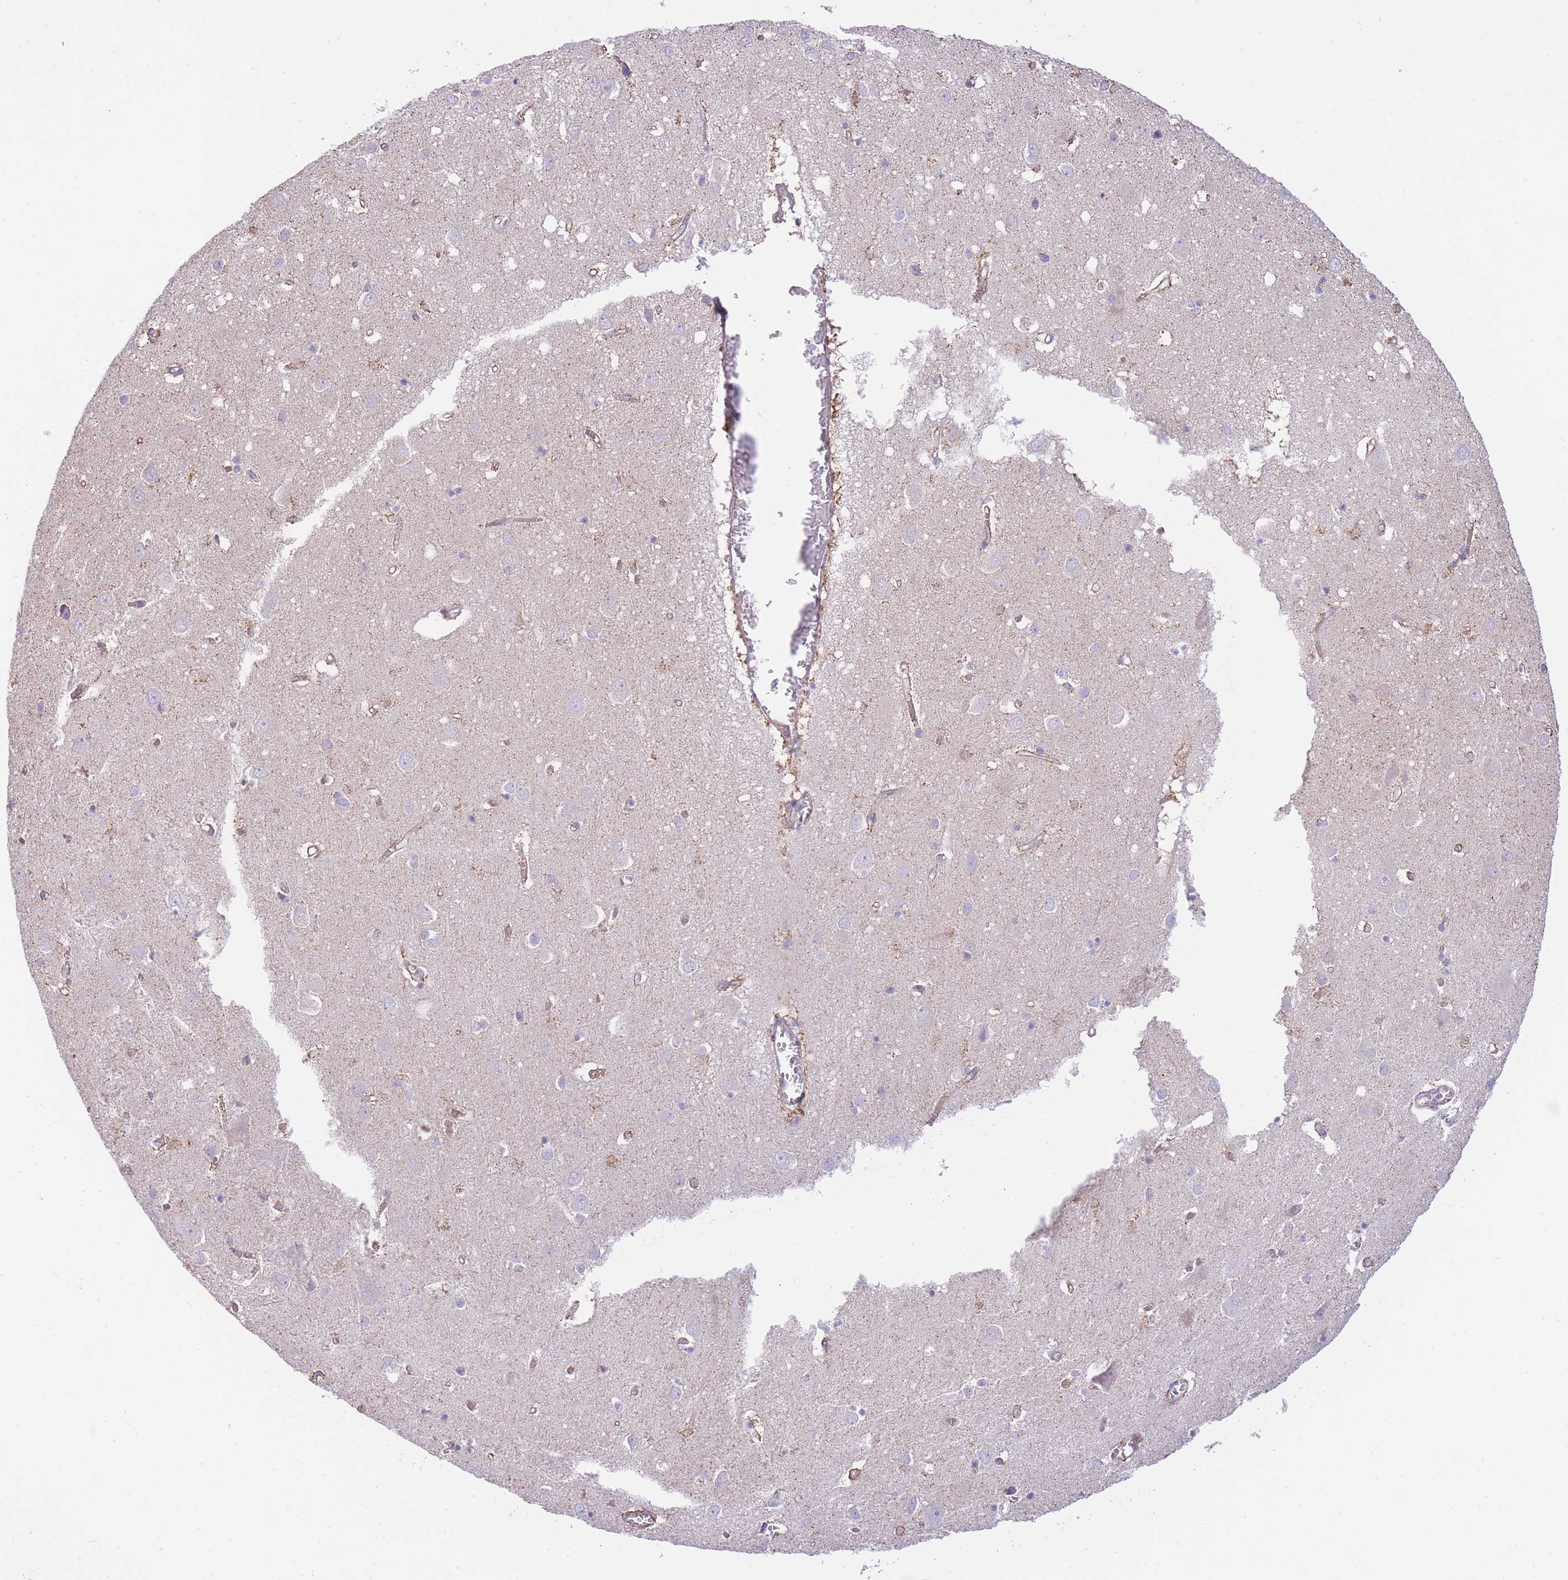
{"staining": {"intensity": "weak", "quantity": "25%-75%", "location": "cytoplasmic/membranous"}, "tissue": "cerebral cortex", "cell_type": "Endothelial cells", "image_type": "normal", "snomed": [{"axis": "morphology", "description": "Normal tissue, NOS"}, {"axis": "topography", "description": "Cerebral cortex"}], "caption": "This photomicrograph exhibits IHC staining of unremarkable cerebral cortex, with low weak cytoplasmic/membranous staining in about 25%-75% of endothelial cells.", "gene": "PGM1", "patient": {"sex": "male", "age": 70}}